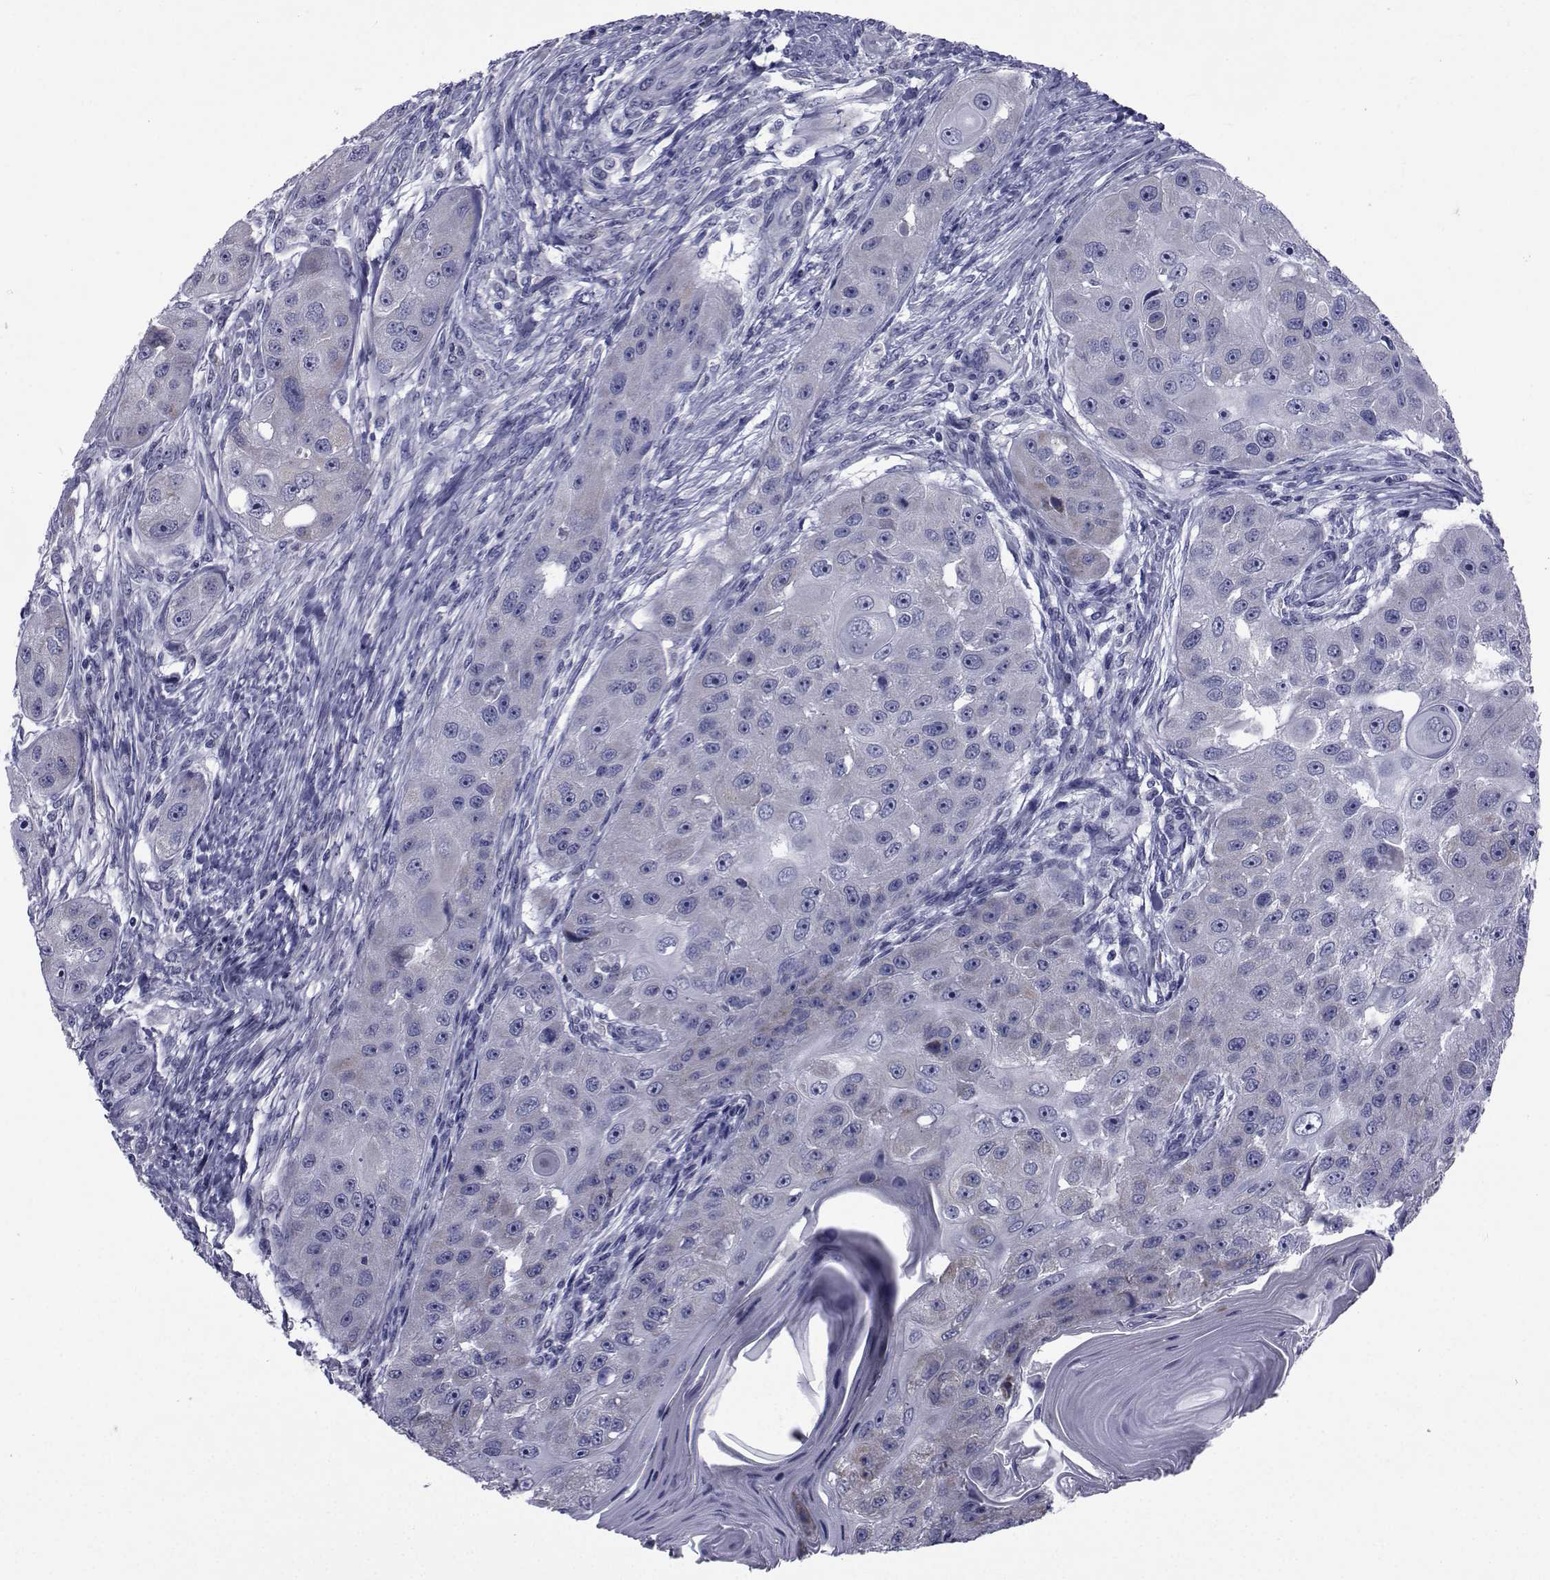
{"staining": {"intensity": "negative", "quantity": "none", "location": "none"}, "tissue": "head and neck cancer", "cell_type": "Tumor cells", "image_type": "cancer", "snomed": [{"axis": "morphology", "description": "Squamous cell carcinoma, NOS"}, {"axis": "topography", "description": "Head-Neck"}], "caption": "IHC image of neoplastic tissue: human head and neck cancer stained with DAB (3,3'-diaminobenzidine) shows no significant protein positivity in tumor cells.", "gene": "ROPN1", "patient": {"sex": "male", "age": 51}}